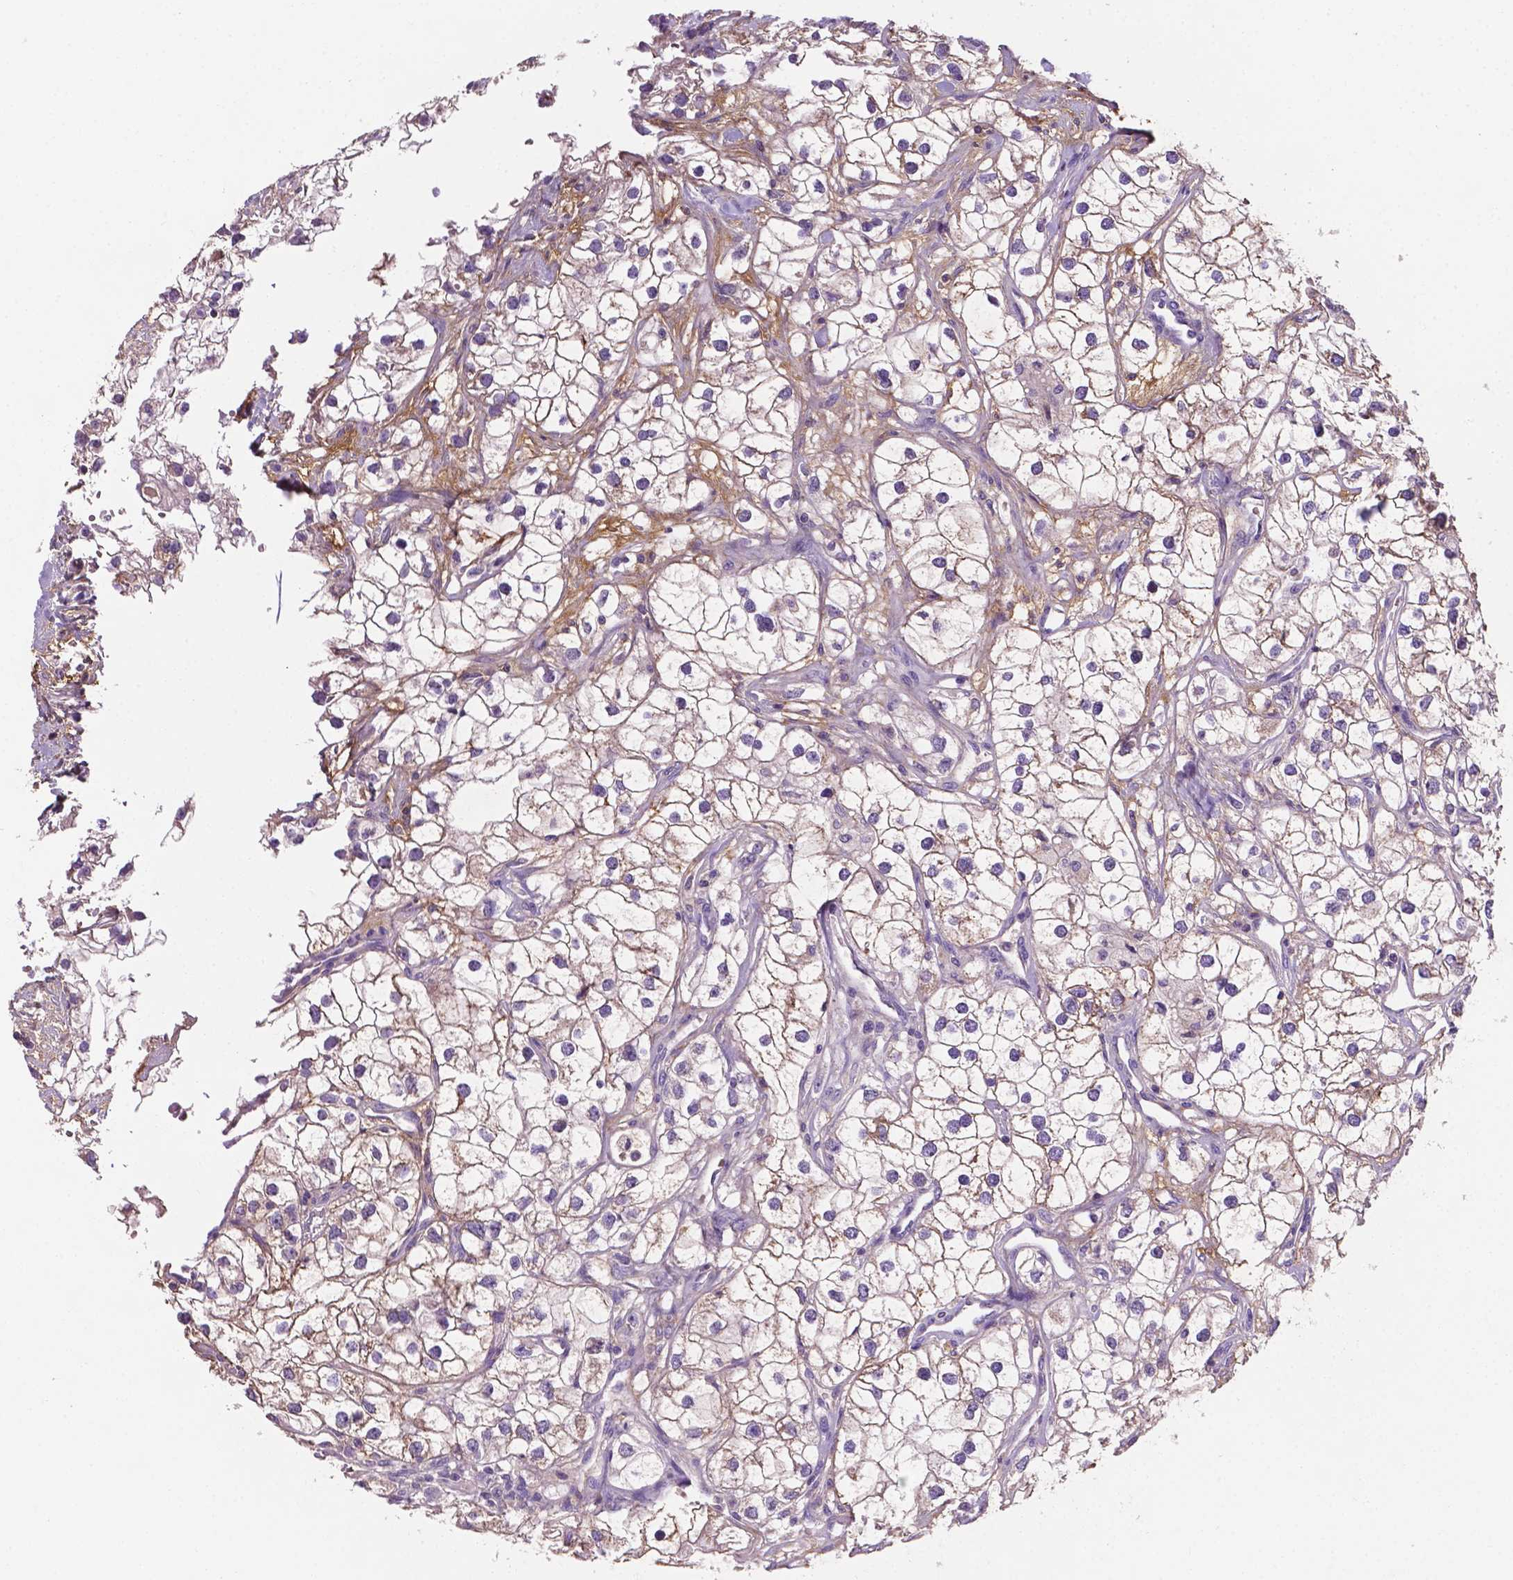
{"staining": {"intensity": "moderate", "quantity": "25%-75%", "location": "cytoplasmic/membranous"}, "tissue": "renal cancer", "cell_type": "Tumor cells", "image_type": "cancer", "snomed": [{"axis": "morphology", "description": "Adenocarcinoma, NOS"}, {"axis": "topography", "description": "Kidney"}], "caption": "Moderate cytoplasmic/membranous staining is identified in about 25%-75% of tumor cells in adenocarcinoma (renal). (DAB IHC with brightfield microscopy, high magnification).", "gene": "MKRN2OS", "patient": {"sex": "male", "age": 59}}